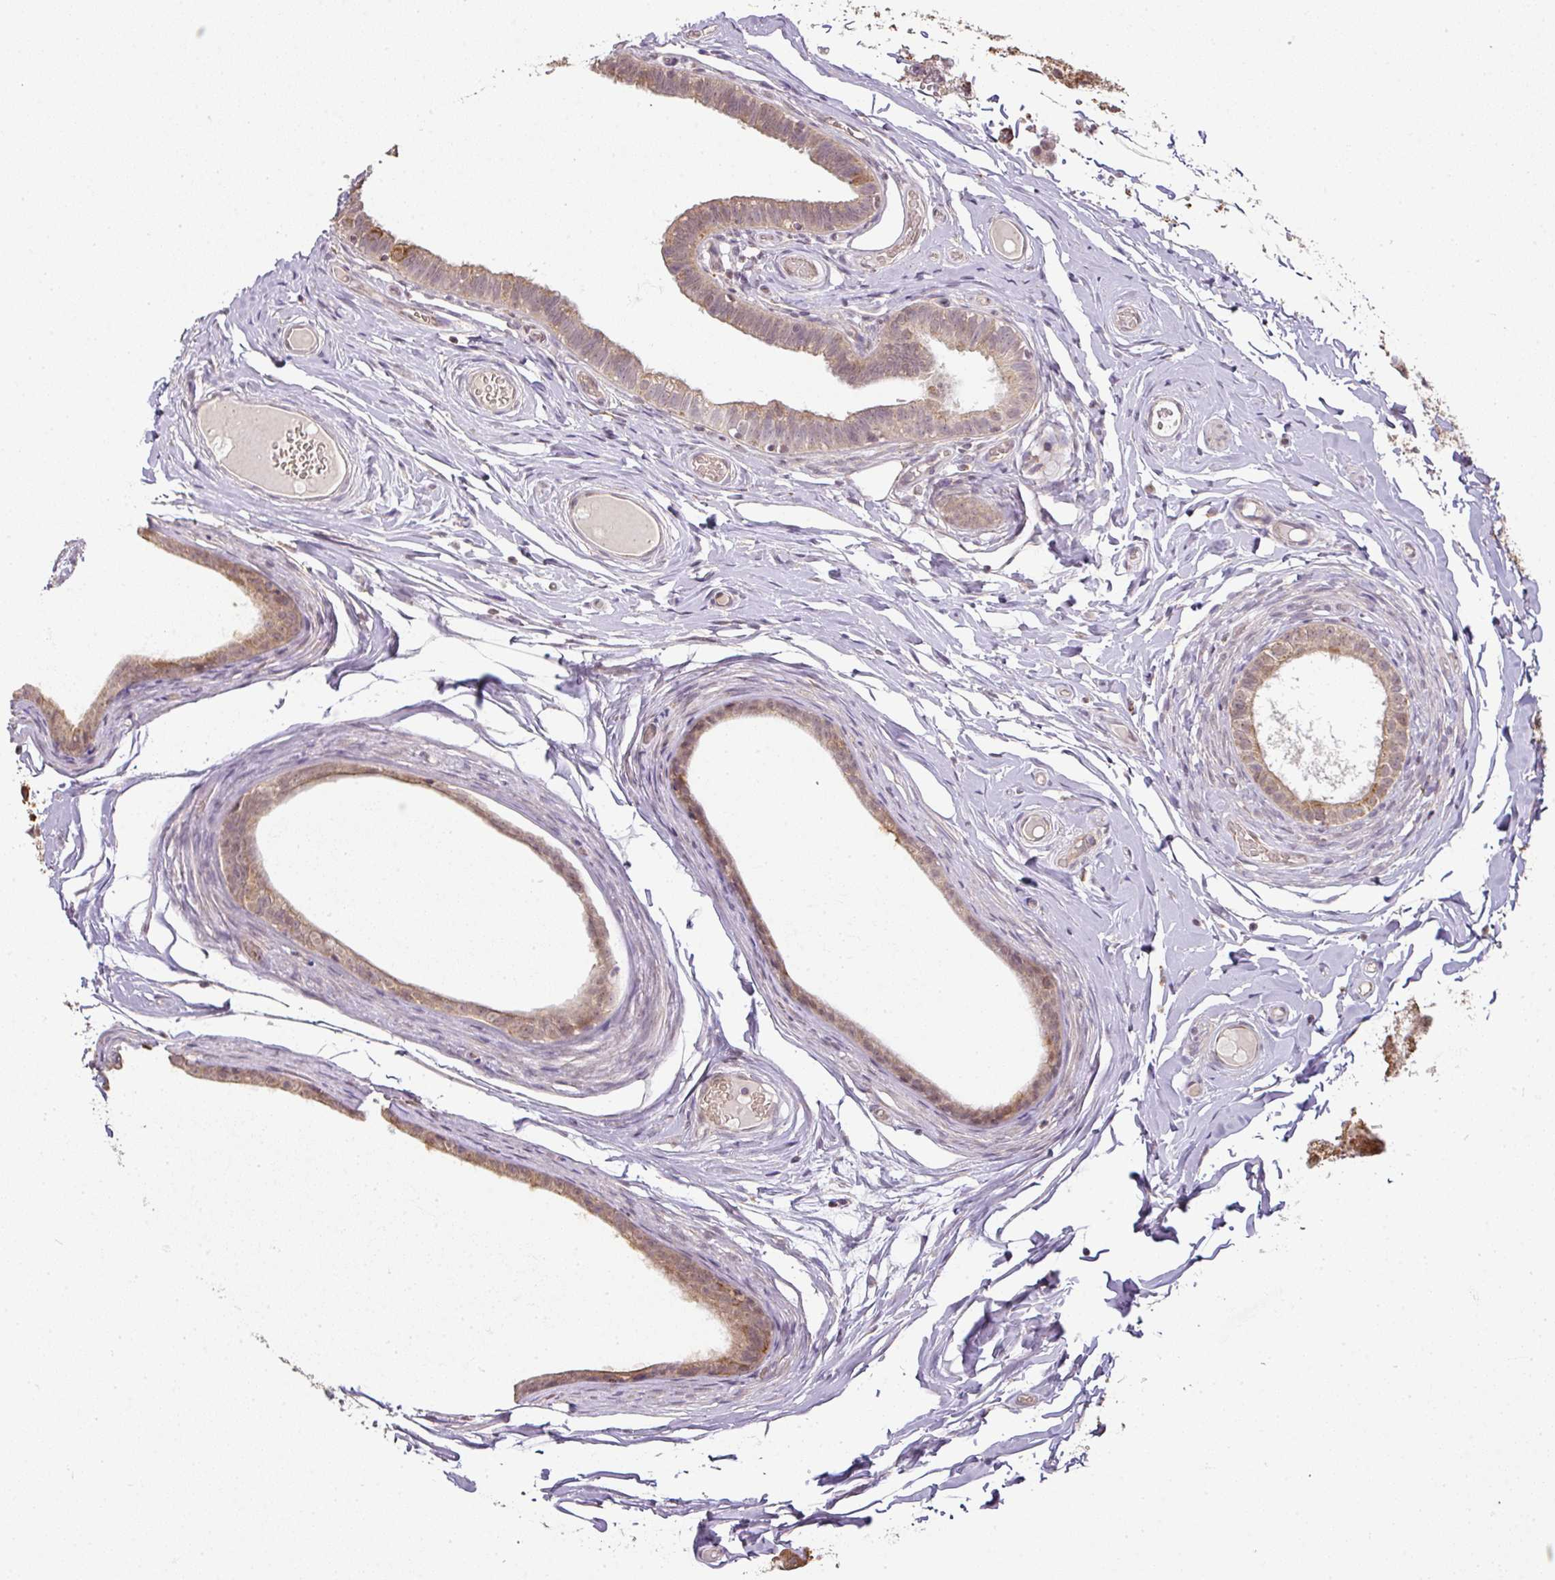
{"staining": {"intensity": "moderate", "quantity": ">75%", "location": "cytoplasmic/membranous"}, "tissue": "epididymis", "cell_type": "Glandular cells", "image_type": "normal", "snomed": [{"axis": "morphology", "description": "Normal tissue, NOS"}, {"axis": "morphology", "description": "Carcinoma, Embryonal, NOS"}, {"axis": "topography", "description": "Testis"}, {"axis": "topography", "description": "Epididymis"}], "caption": "Moderate cytoplasmic/membranous expression for a protein is identified in about >75% of glandular cells of unremarkable epididymis using IHC.", "gene": "MYOM2", "patient": {"sex": "male", "age": 36}}